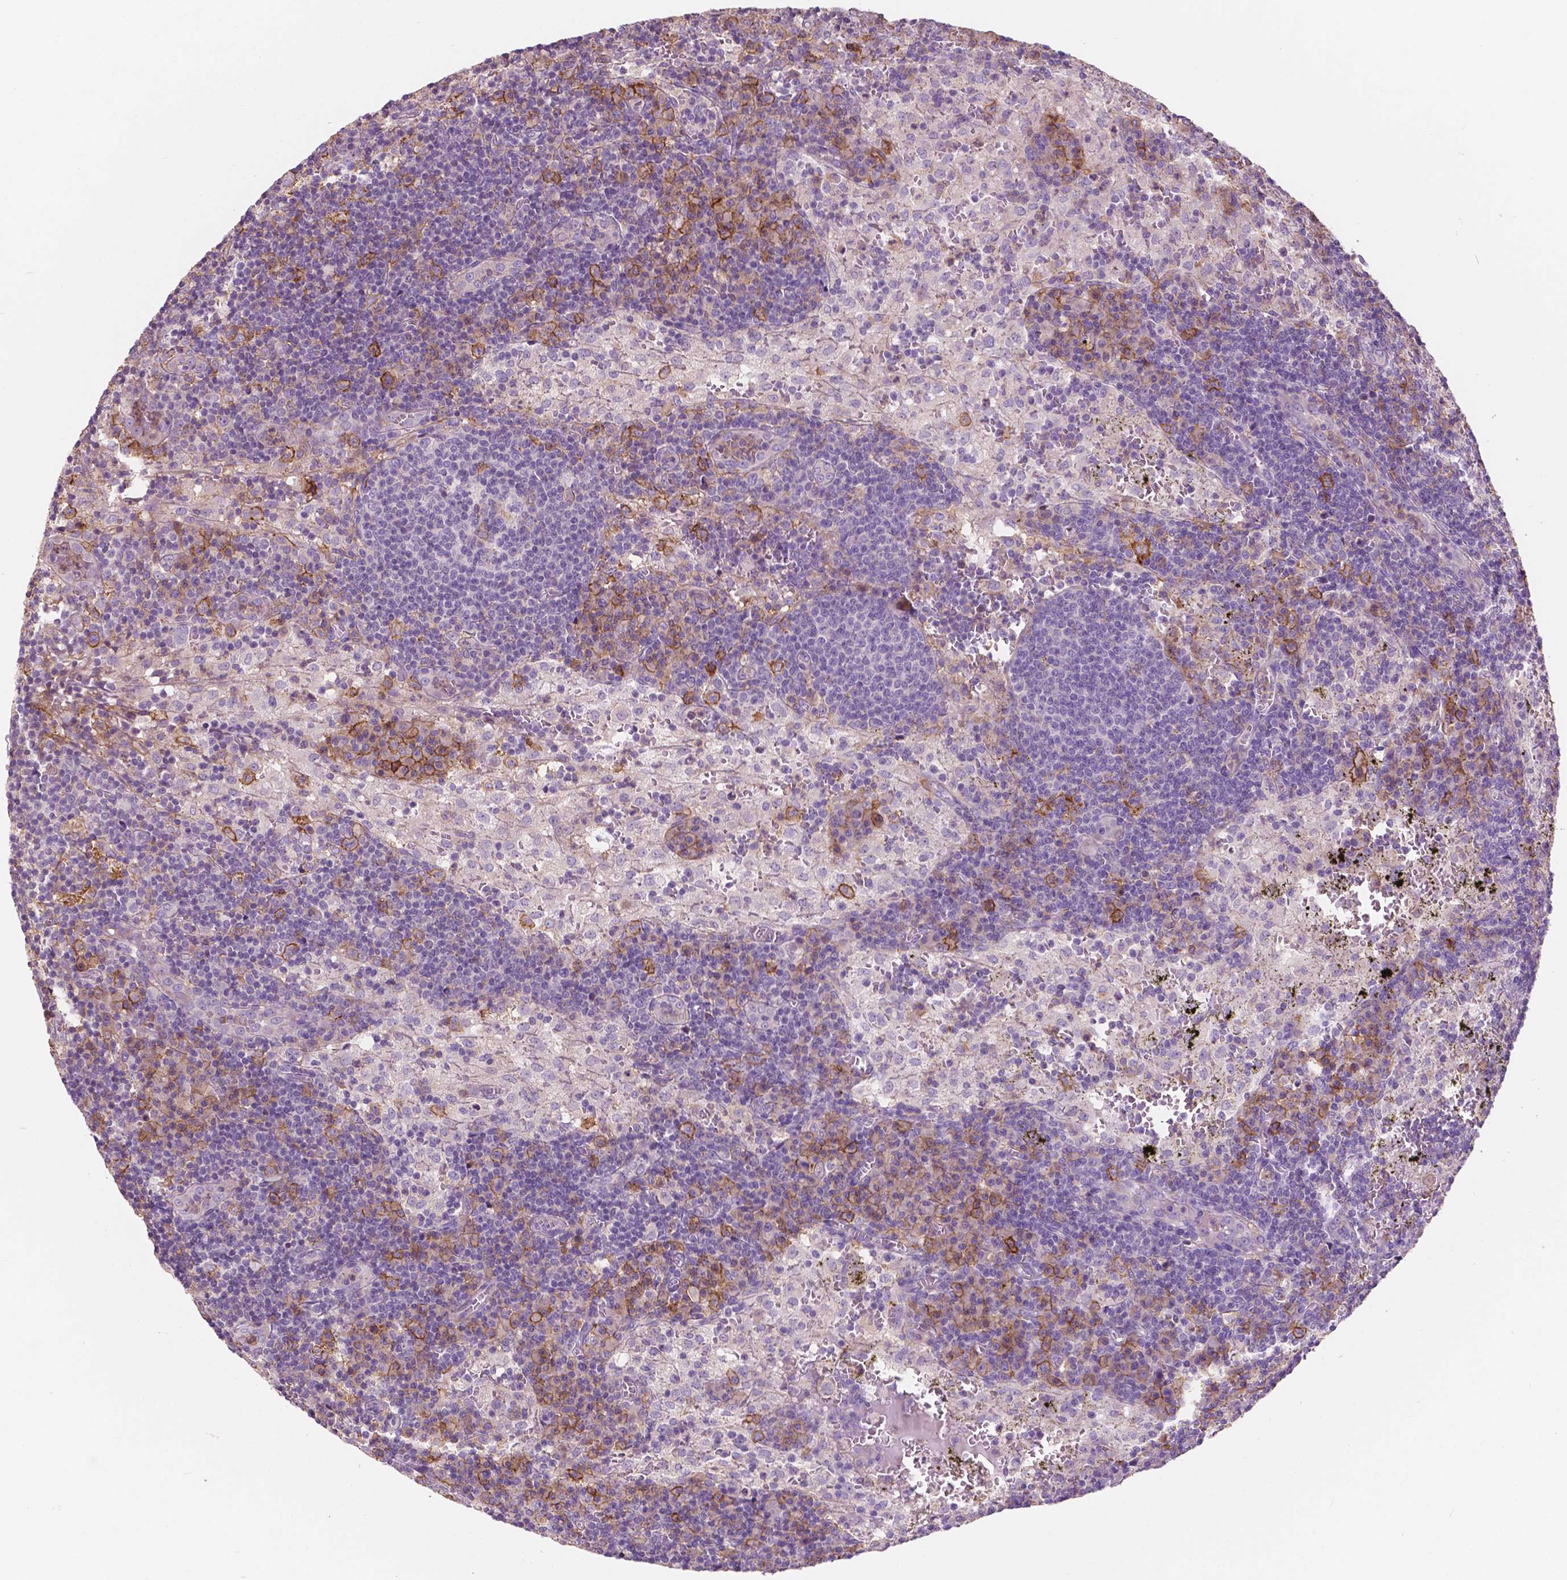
{"staining": {"intensity": "negative", "quantity": "none", "location": "none"}, "tissue": "lymph node", "cell_type": "Germinal center cells", "image_type": "normal", "snomed": [{"axis": "morphology", "description": "Normal tissue, NOS"}, {"axis": "topography", "description": "Lymph node"}], "caption": "Lymph node stained for a protein using immunohistochemistry reveals no positivity germinal center cells.", "gene": "SEMA4A", "patient": {"sex": "male", "age": 62}}